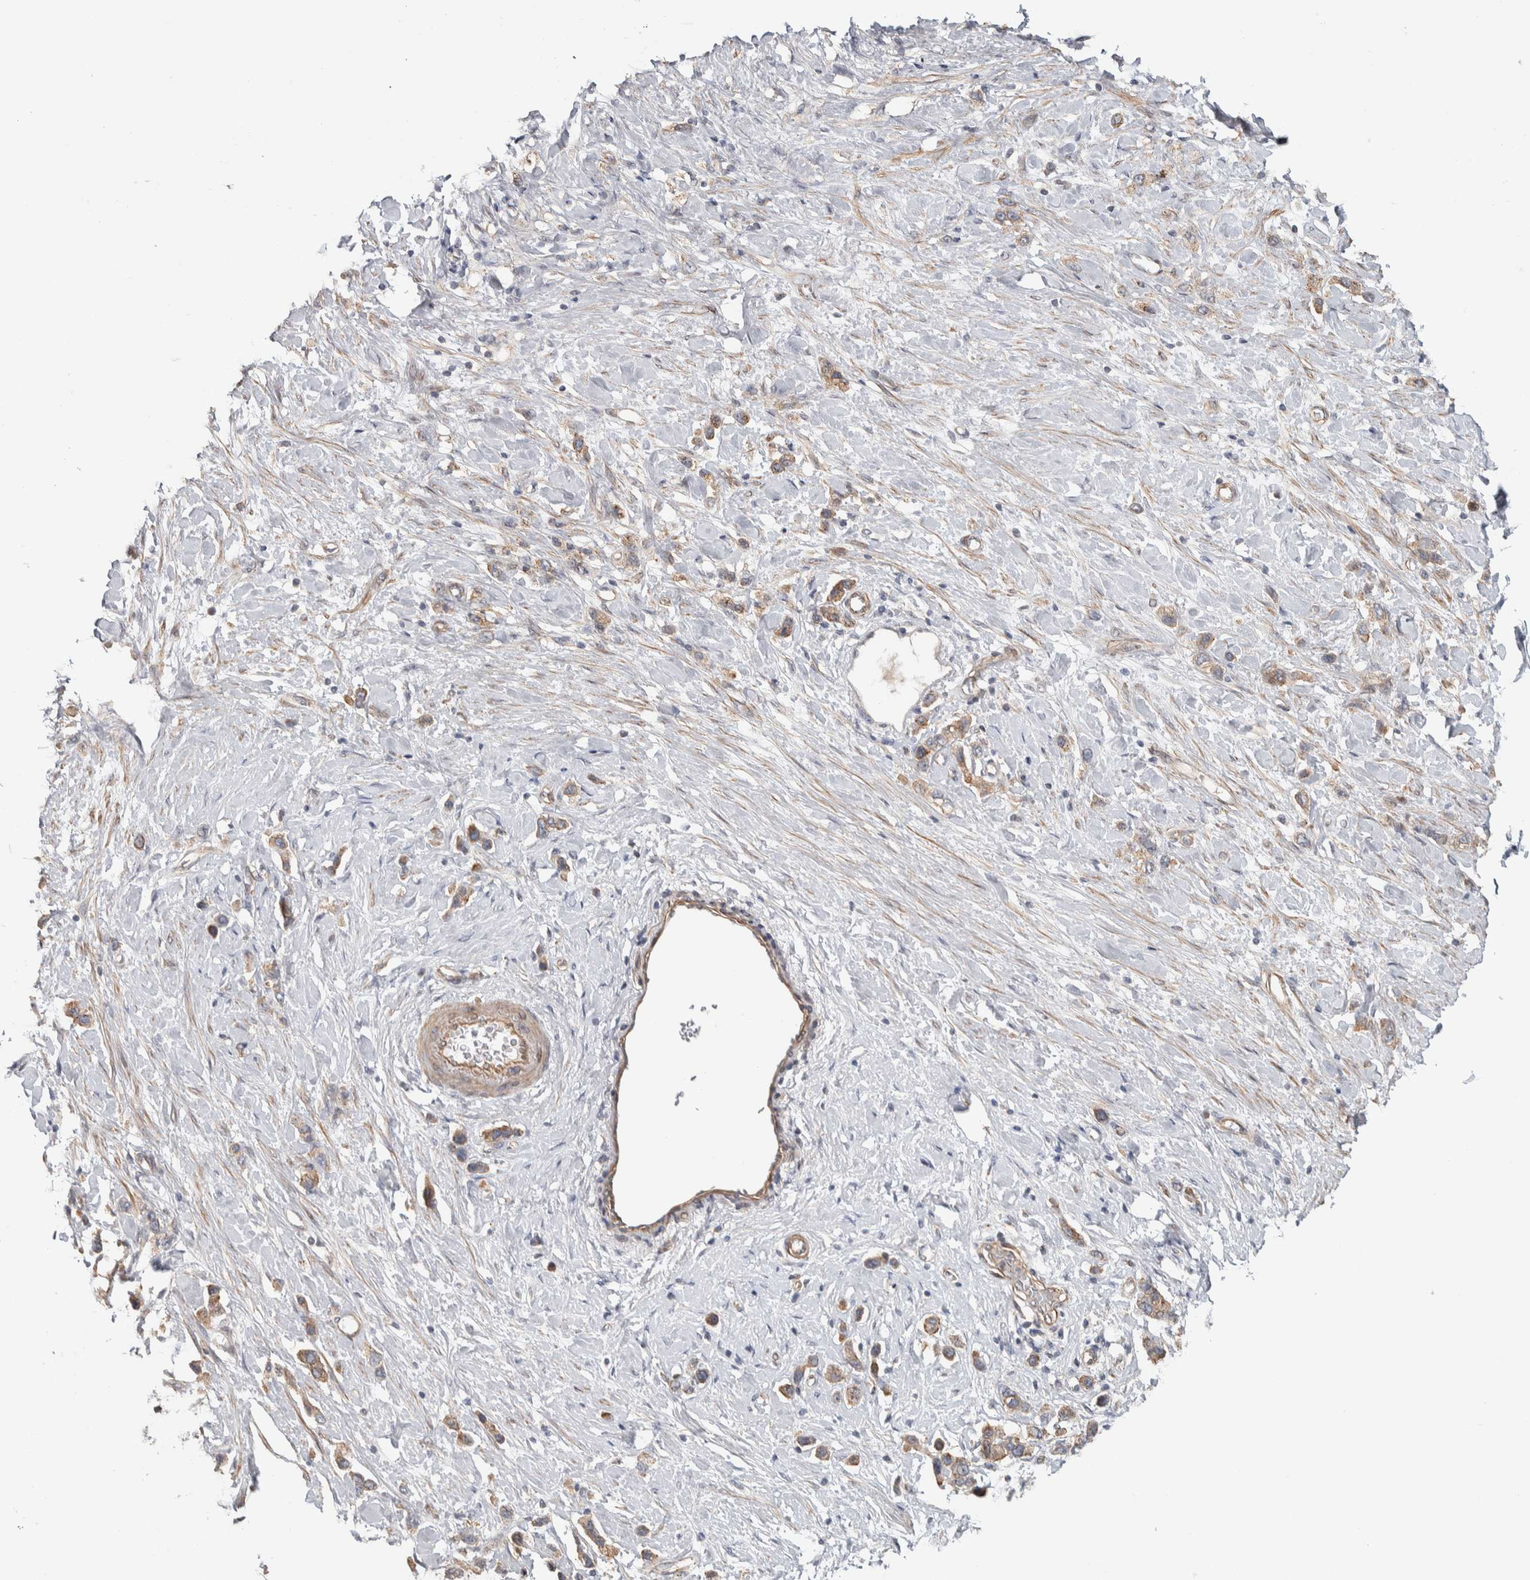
{"staining": {"intensity": "weak", "quantity": ">75%", "location": "cytoplasmic/membranous"}, "tissue": "stomach cancer", "cell_type": "Tumor cells", "image_type": "cancer", "snomed": [{"axis": "morphology", "description": "Adenocarcinoma, NOS"}, {"axis": "topography", "description": "Stomach"}], "caption": "Stomach adenocarcinoma stained with immunohistochemistry shows weak cytoplasmic/membranous expression in about >75% of tumor cells. (DAB = brown stain, brightfield microscopy at high magnification).", "gene": "CHMP4C", "patient": {"sex": "female", "age": 65}}